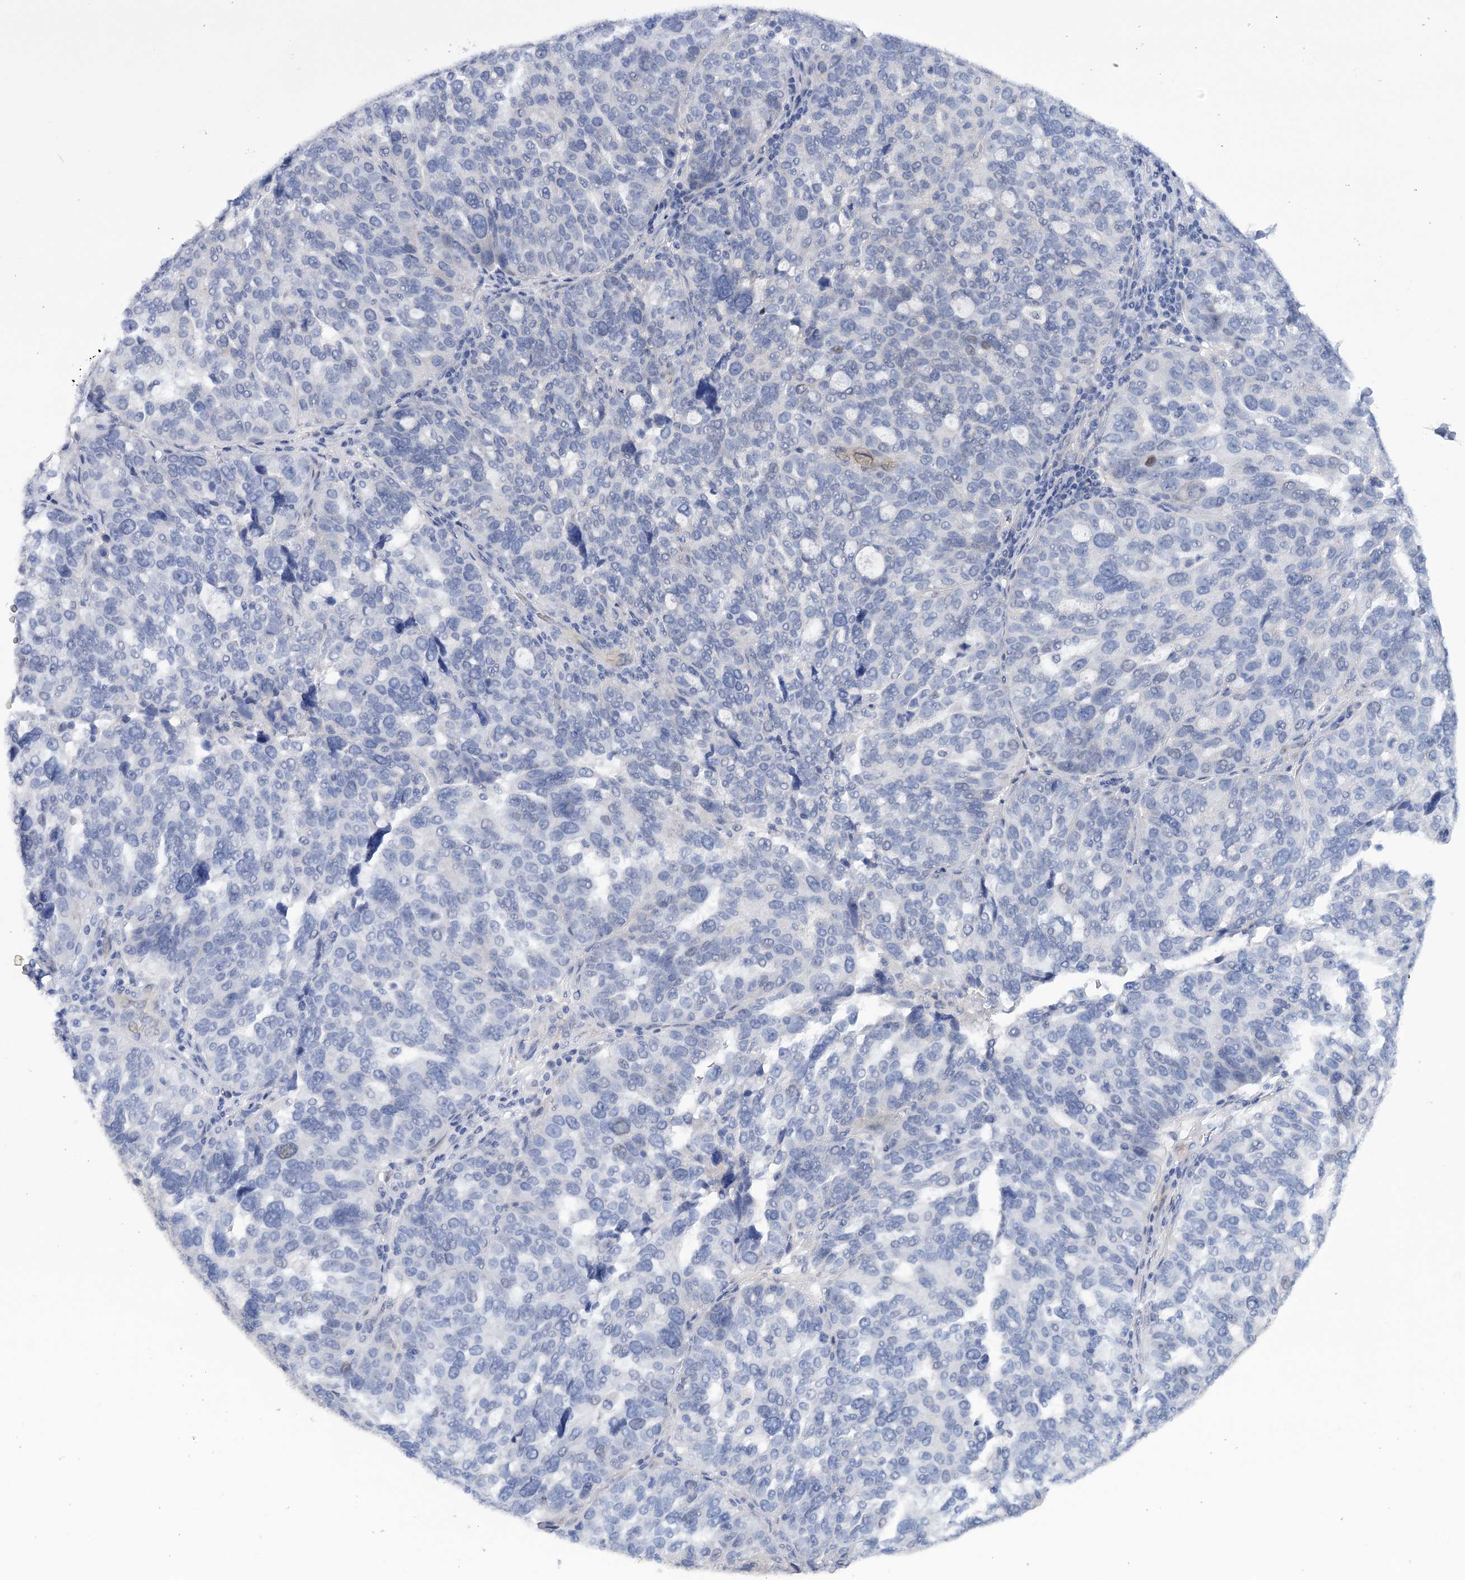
{"staining": {"intensity": "negative", "quantity": "none", "location": "none"}, "tissue": "ovarian cancer", "cell_type": "Tumor cells", "image_type": "cancer", "snomed": [{"axis": "morphology", "description": "Cystadenocarcinoma, serous, NOS"}, {"axis": "topography", "description": "Ovary"}], "caption": "Histopathology image shows no protein positivity in tumor cells of ovarian cancer (serous cystadenocarcinoma) tissue.", "gene": "DCUN1D1", "patient": {"sex": "female", "age": 59}}